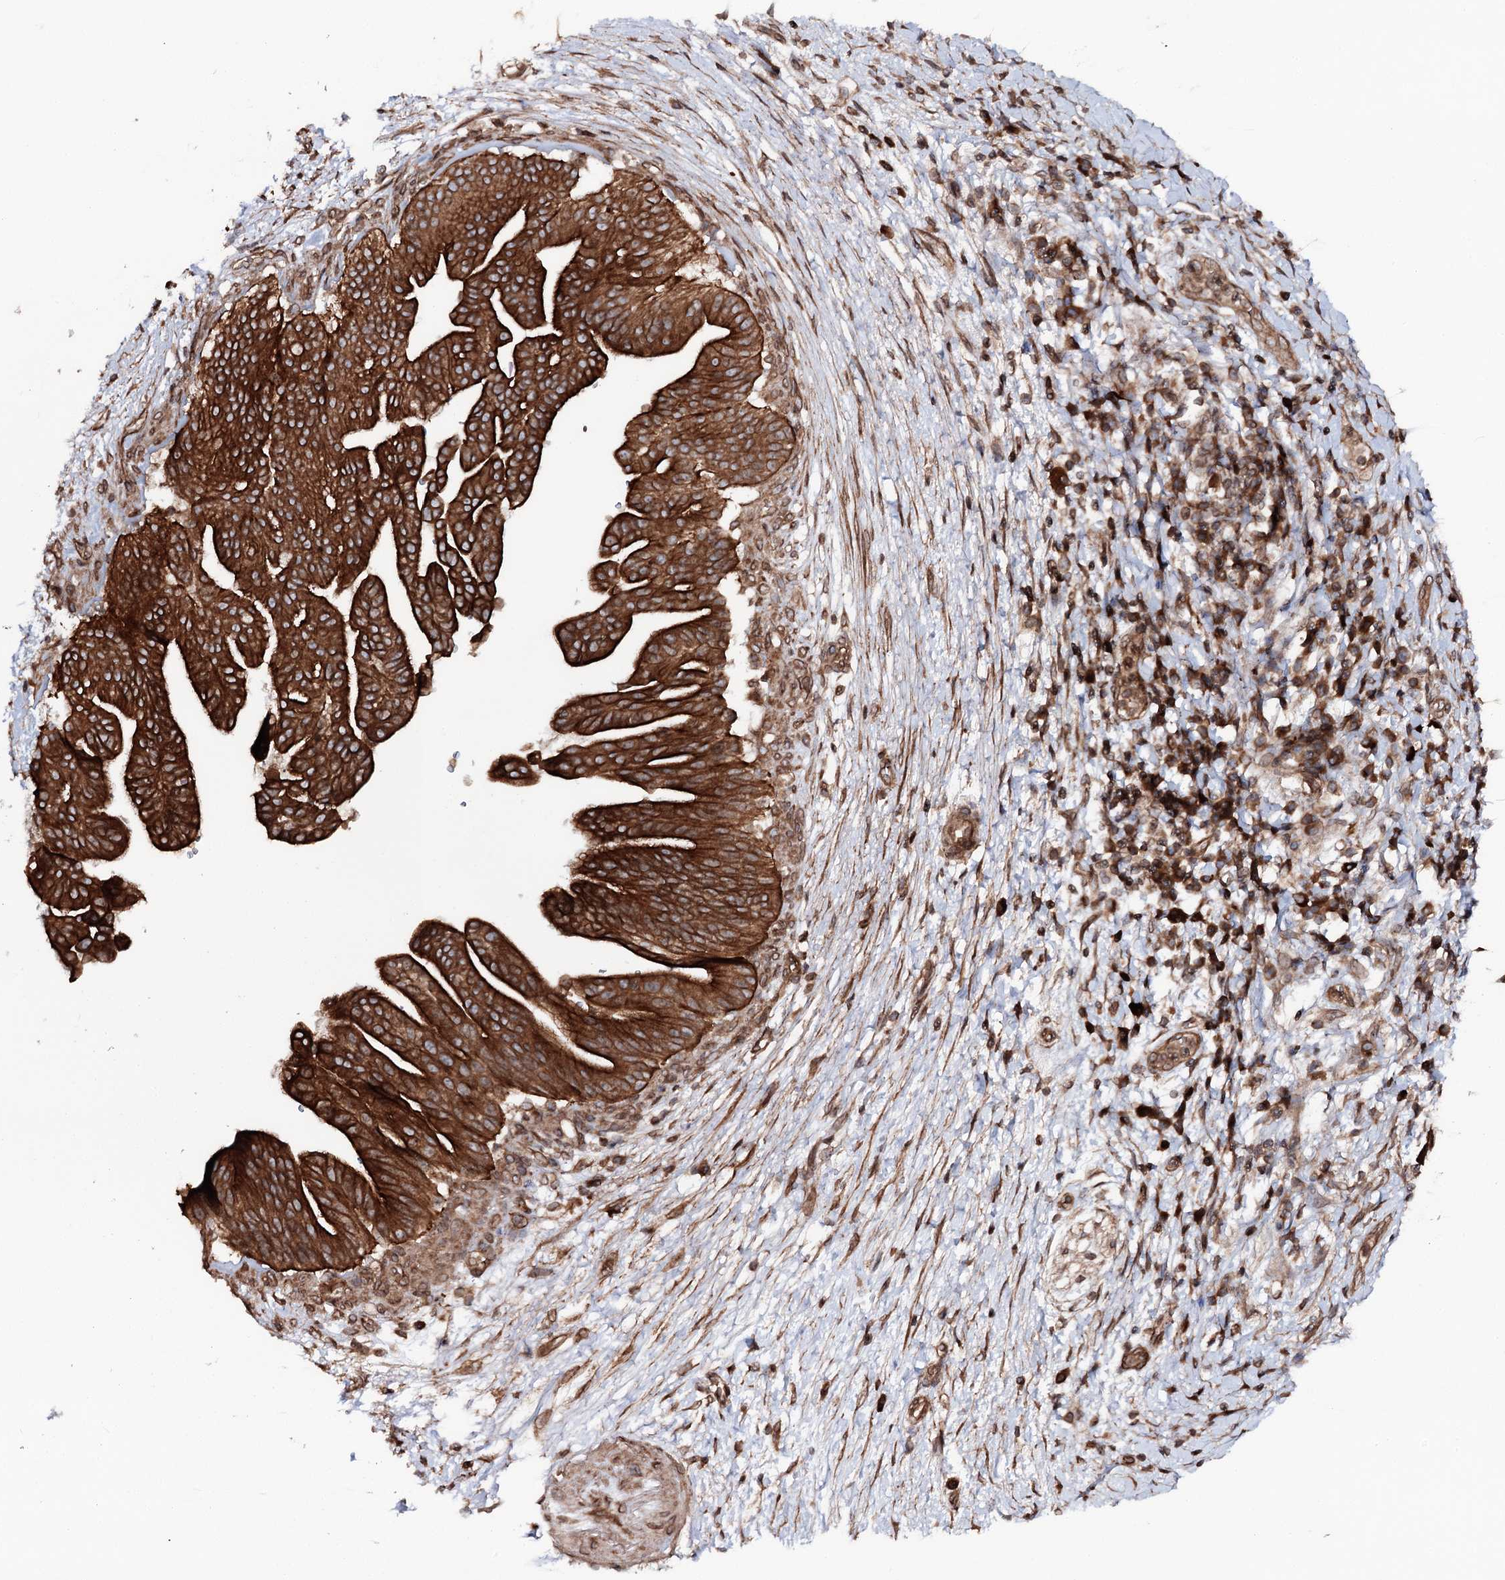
{"staining": {"intensity": "strong", "quantity": ">75%", "location": "cytoplasmic/membranous"}, "tissue": "pancreatic cancer", "cell_type": "Tumor cells", "image_type": "cancer", "snomed": [{"axis": "morphology", "description": "Adenocarcinoma, NOS"}, {"axis": "topography", "description": "Pancreas"}], "caption": "Pancreatic adenocarcinoma stained with a brown dye shows strong cytoplasmic/membranous positive staining in approximately >75% of tumor cells.", "gene": "FGFR1OP2", "patient": {"sex": "male", "age": 68}}